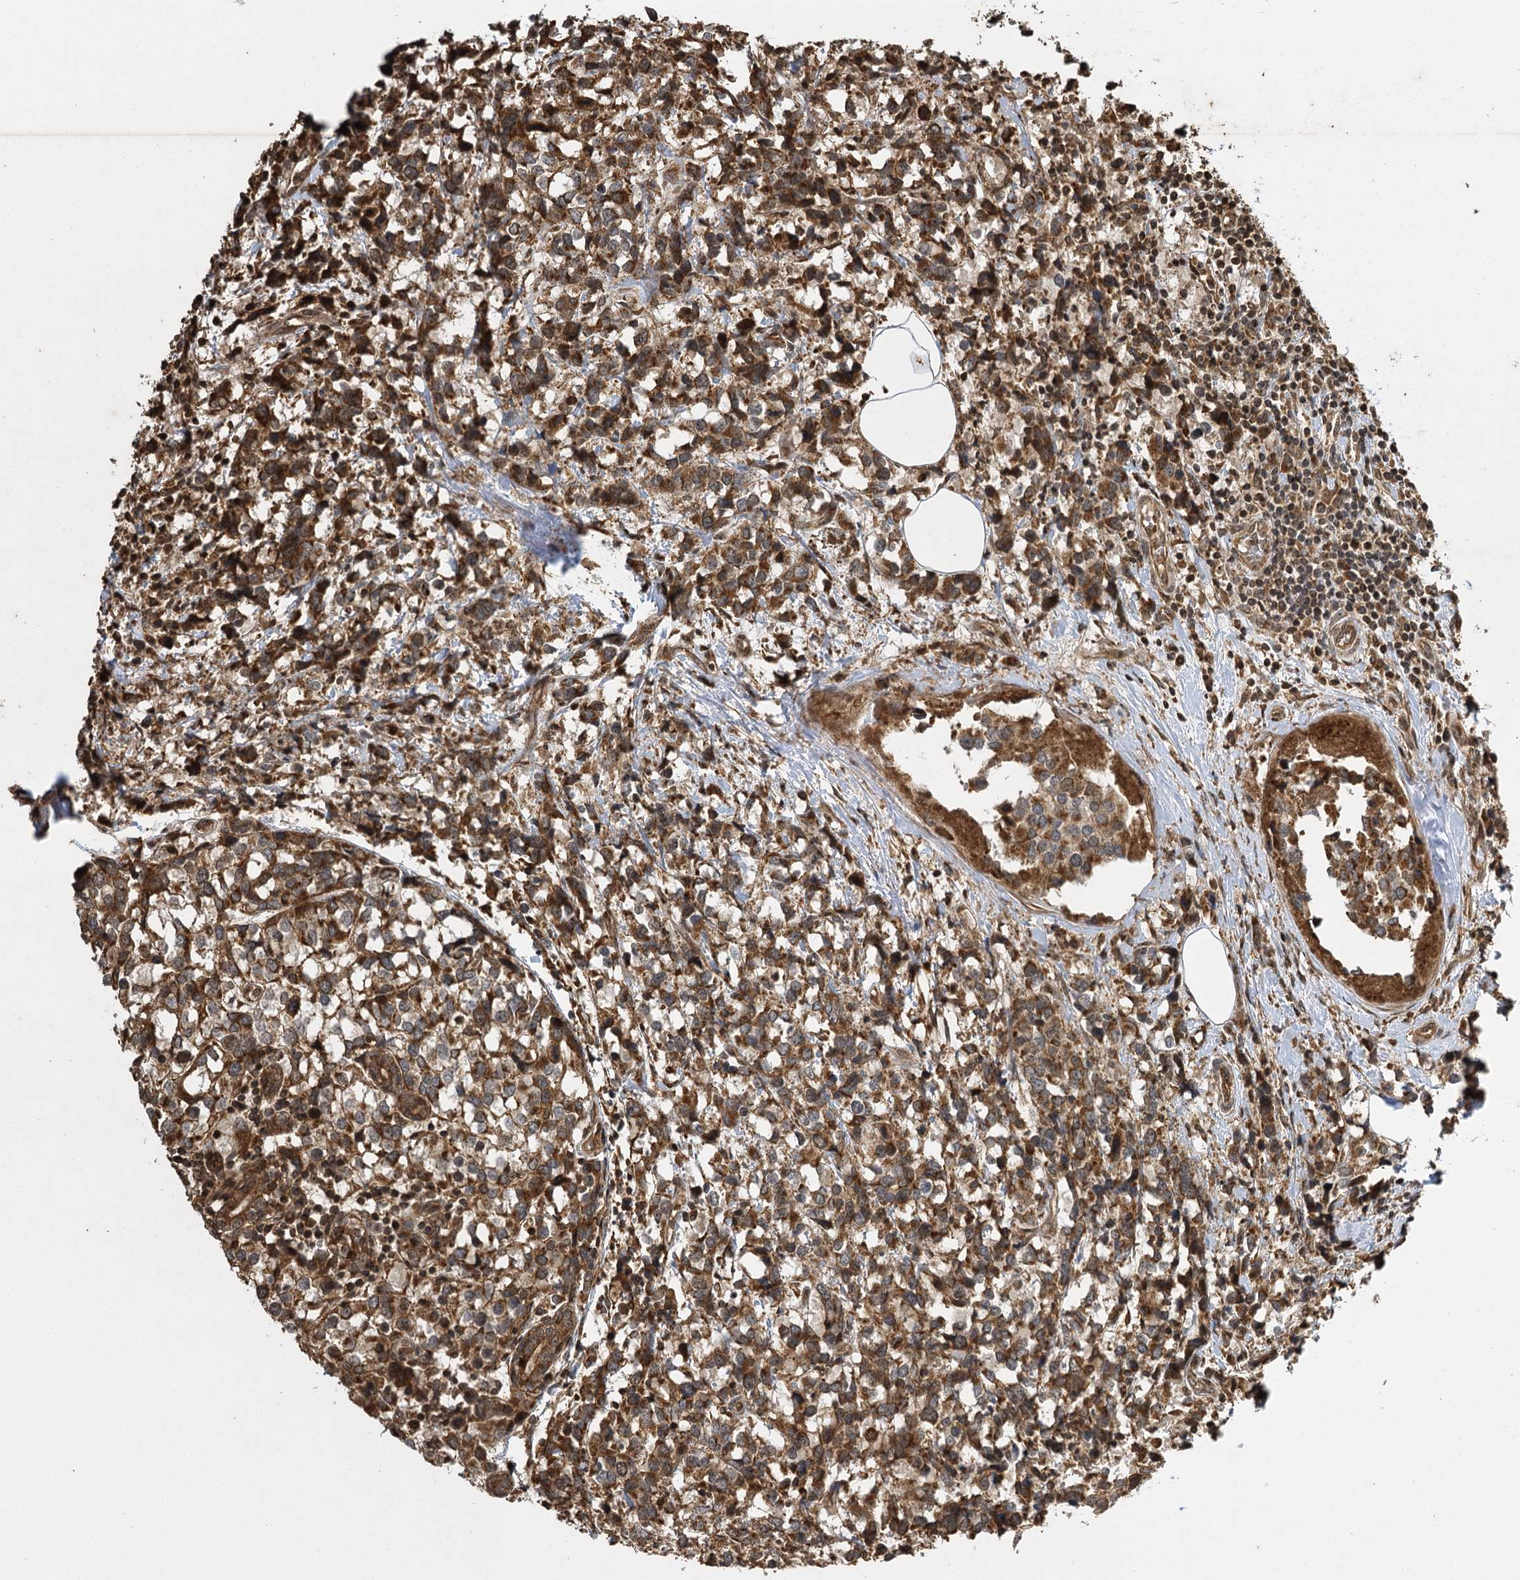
{"staining": {"intensity": "strong", "quantity": ">75%", "location": "cytoplasmic/membranous"}, "tissue": "breast cancer", "cell_type": "Tumor cells", "image_type": "cancer", "snomed": [{"axis": "morphology", "description": "Lobular carcinoma"}, {"axis": "topography", "description": "Breast"}], "caption": "Protein staining reveals strong cytoplasmic/membranous positivity in approximately >75% of tumor cells in breast cancer (lobular carcinoma).", "gene": "IL11RA", "patient": {"sex": "female", "age": 59}}